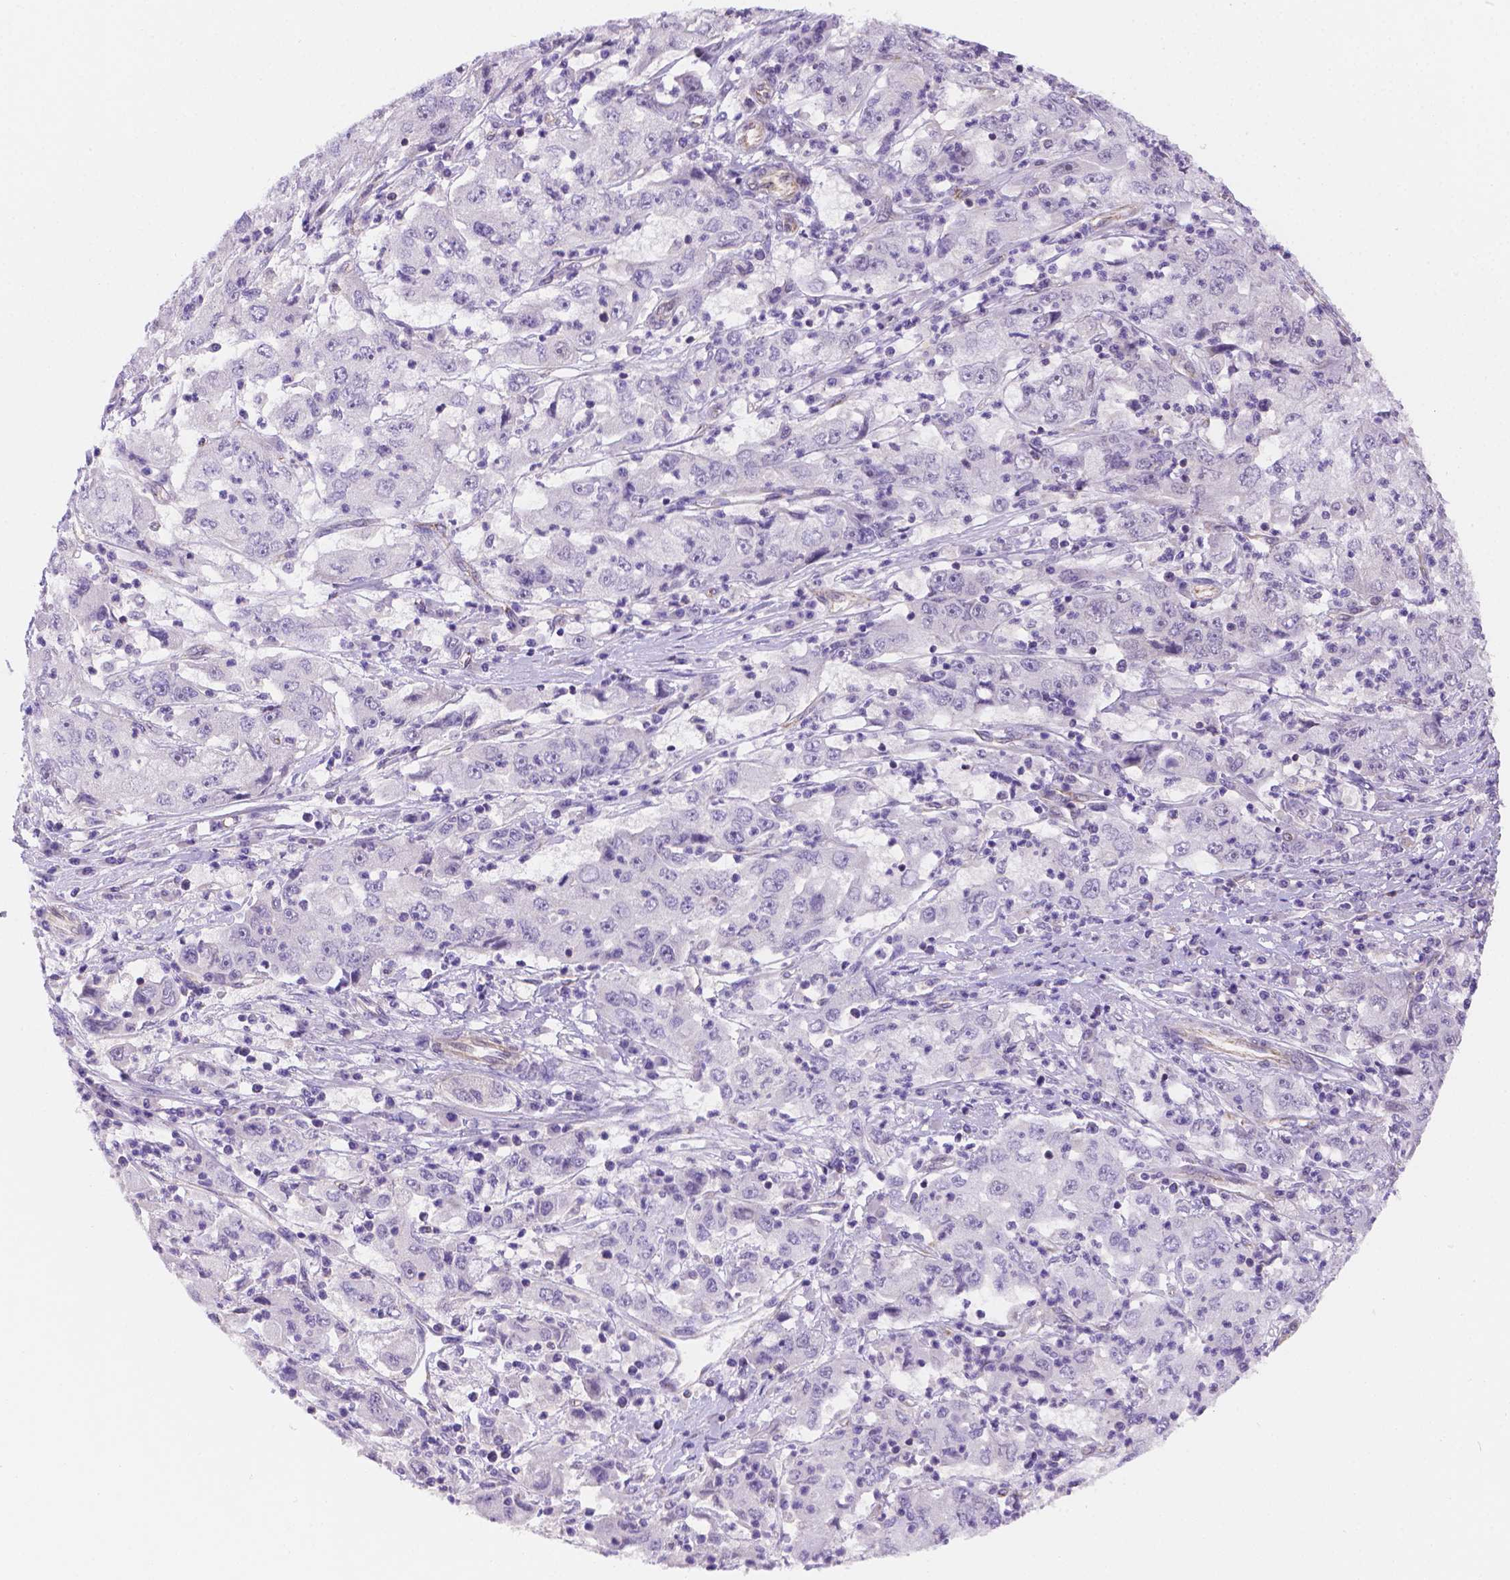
{"staining": {"intensity": "negative", "quantity": "none", "location": "none"}, "tissue": "cervical cancer", "cell_type": "Tumor cells", "image_type": "cancer", "snomed": [{"axis": "morphology", "description": "Squamous cell carcinoma, NOS"}, {"axis": "topography", "description": "Cervix"}], "caption": "IHC of squamous cell carcinoma (cervical) reveals no staining in tumor cells.", "gene": "NXPE2", "patient": {"sex": "female", "age": 36}}